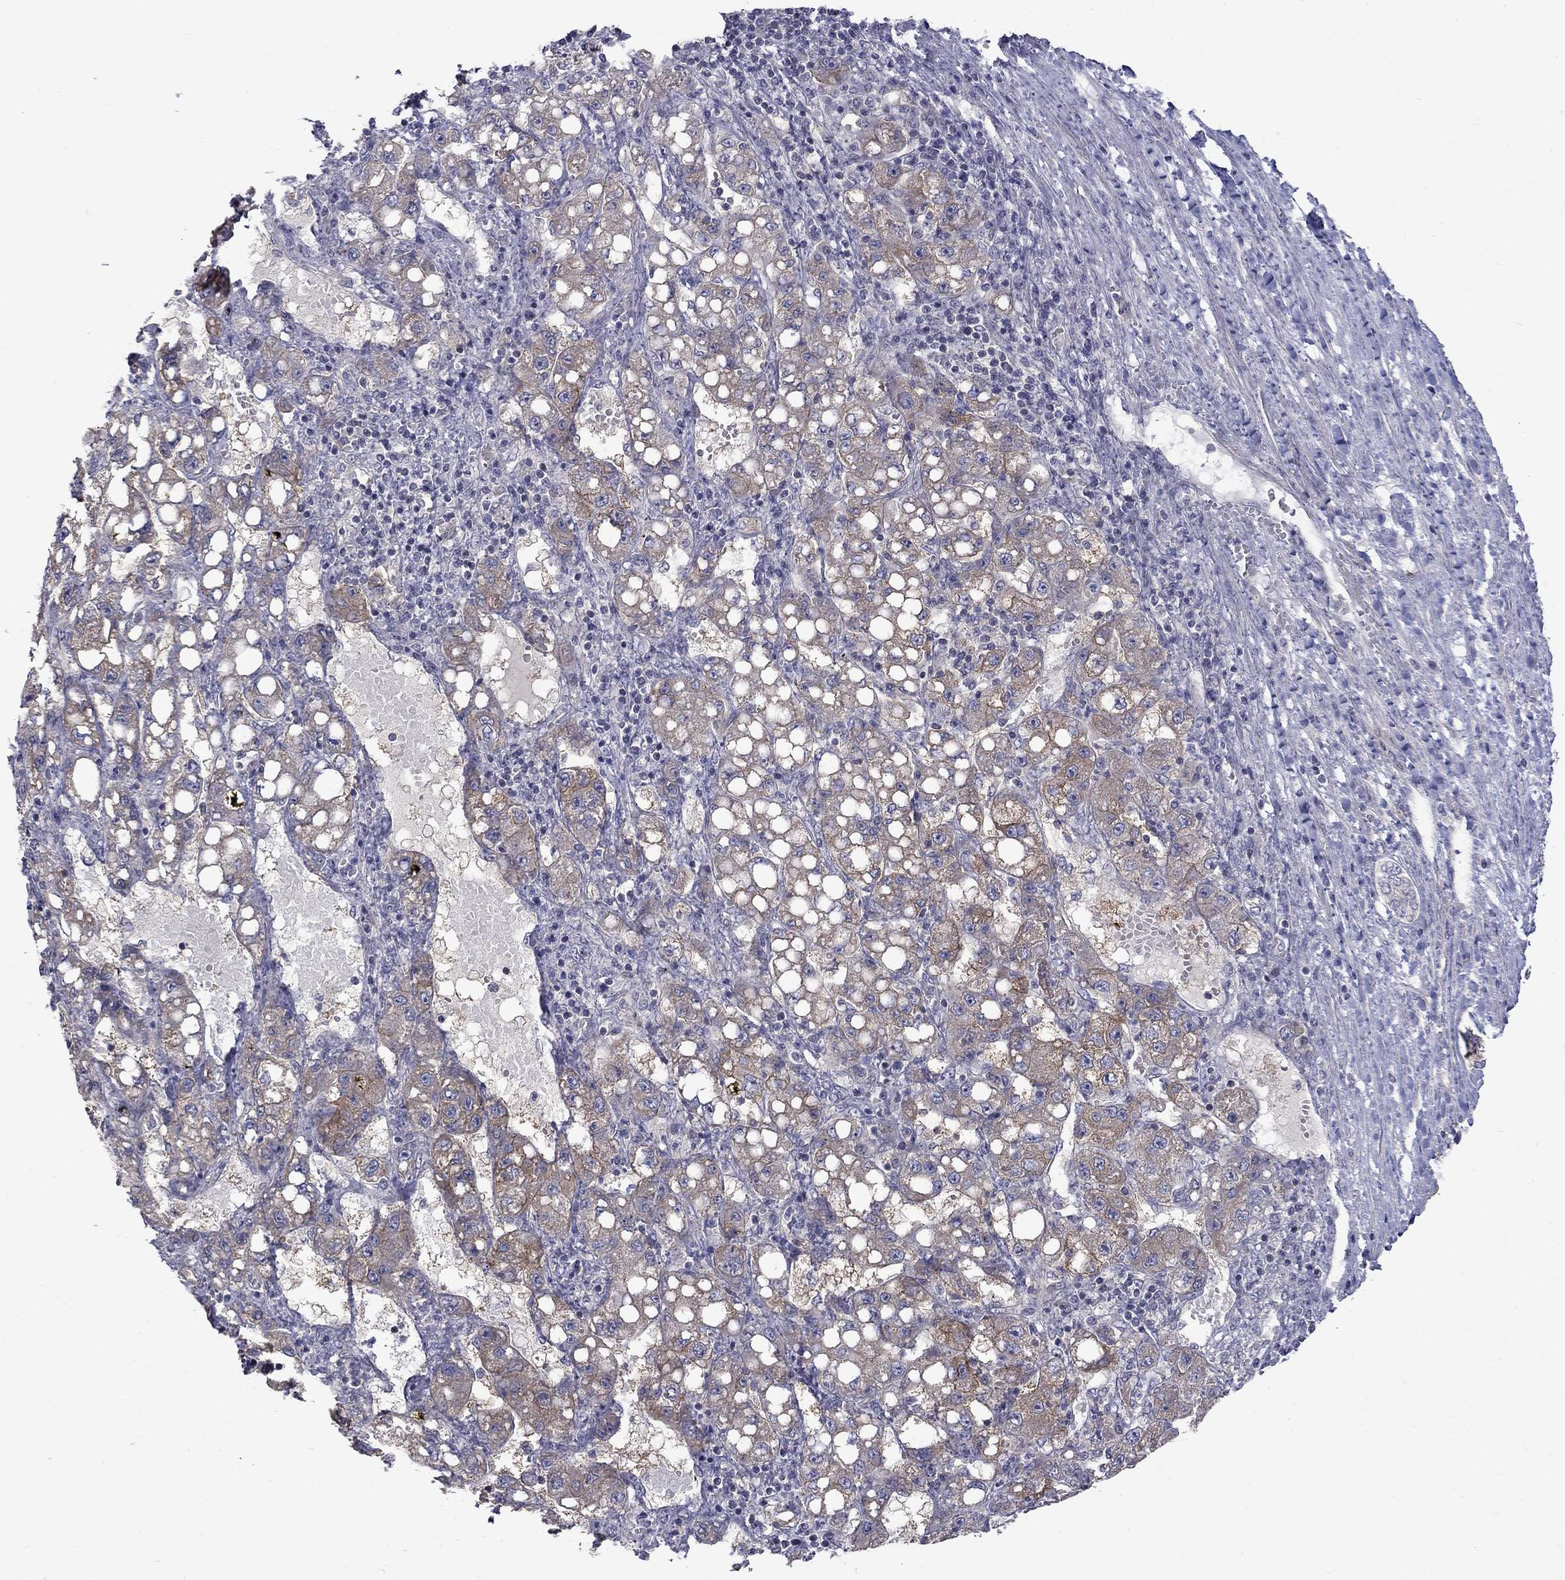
{"staining": {"intensity": "moderate", "quantity": "<25%", "location": "cytoplasmic/membranous"}, "tissue": "liver cancer", "cell_type": "Tumor cells", "image_type": "cancer", "snomed": [{"axis": "morphology", "description": "Carcinoma, Hepatocellular, NOS"}, {"axis": "topography", "description": "Liver"}], "caption": "Approximately <25% of tumor cells in human liver hepatocellular carcinoma show moderate cytoplasmic/membranous protein positivity as visualized by brown immunohistochemical staining.", "gene": "SLC39A14", "patient": {"sex": "female", "age": 65}}